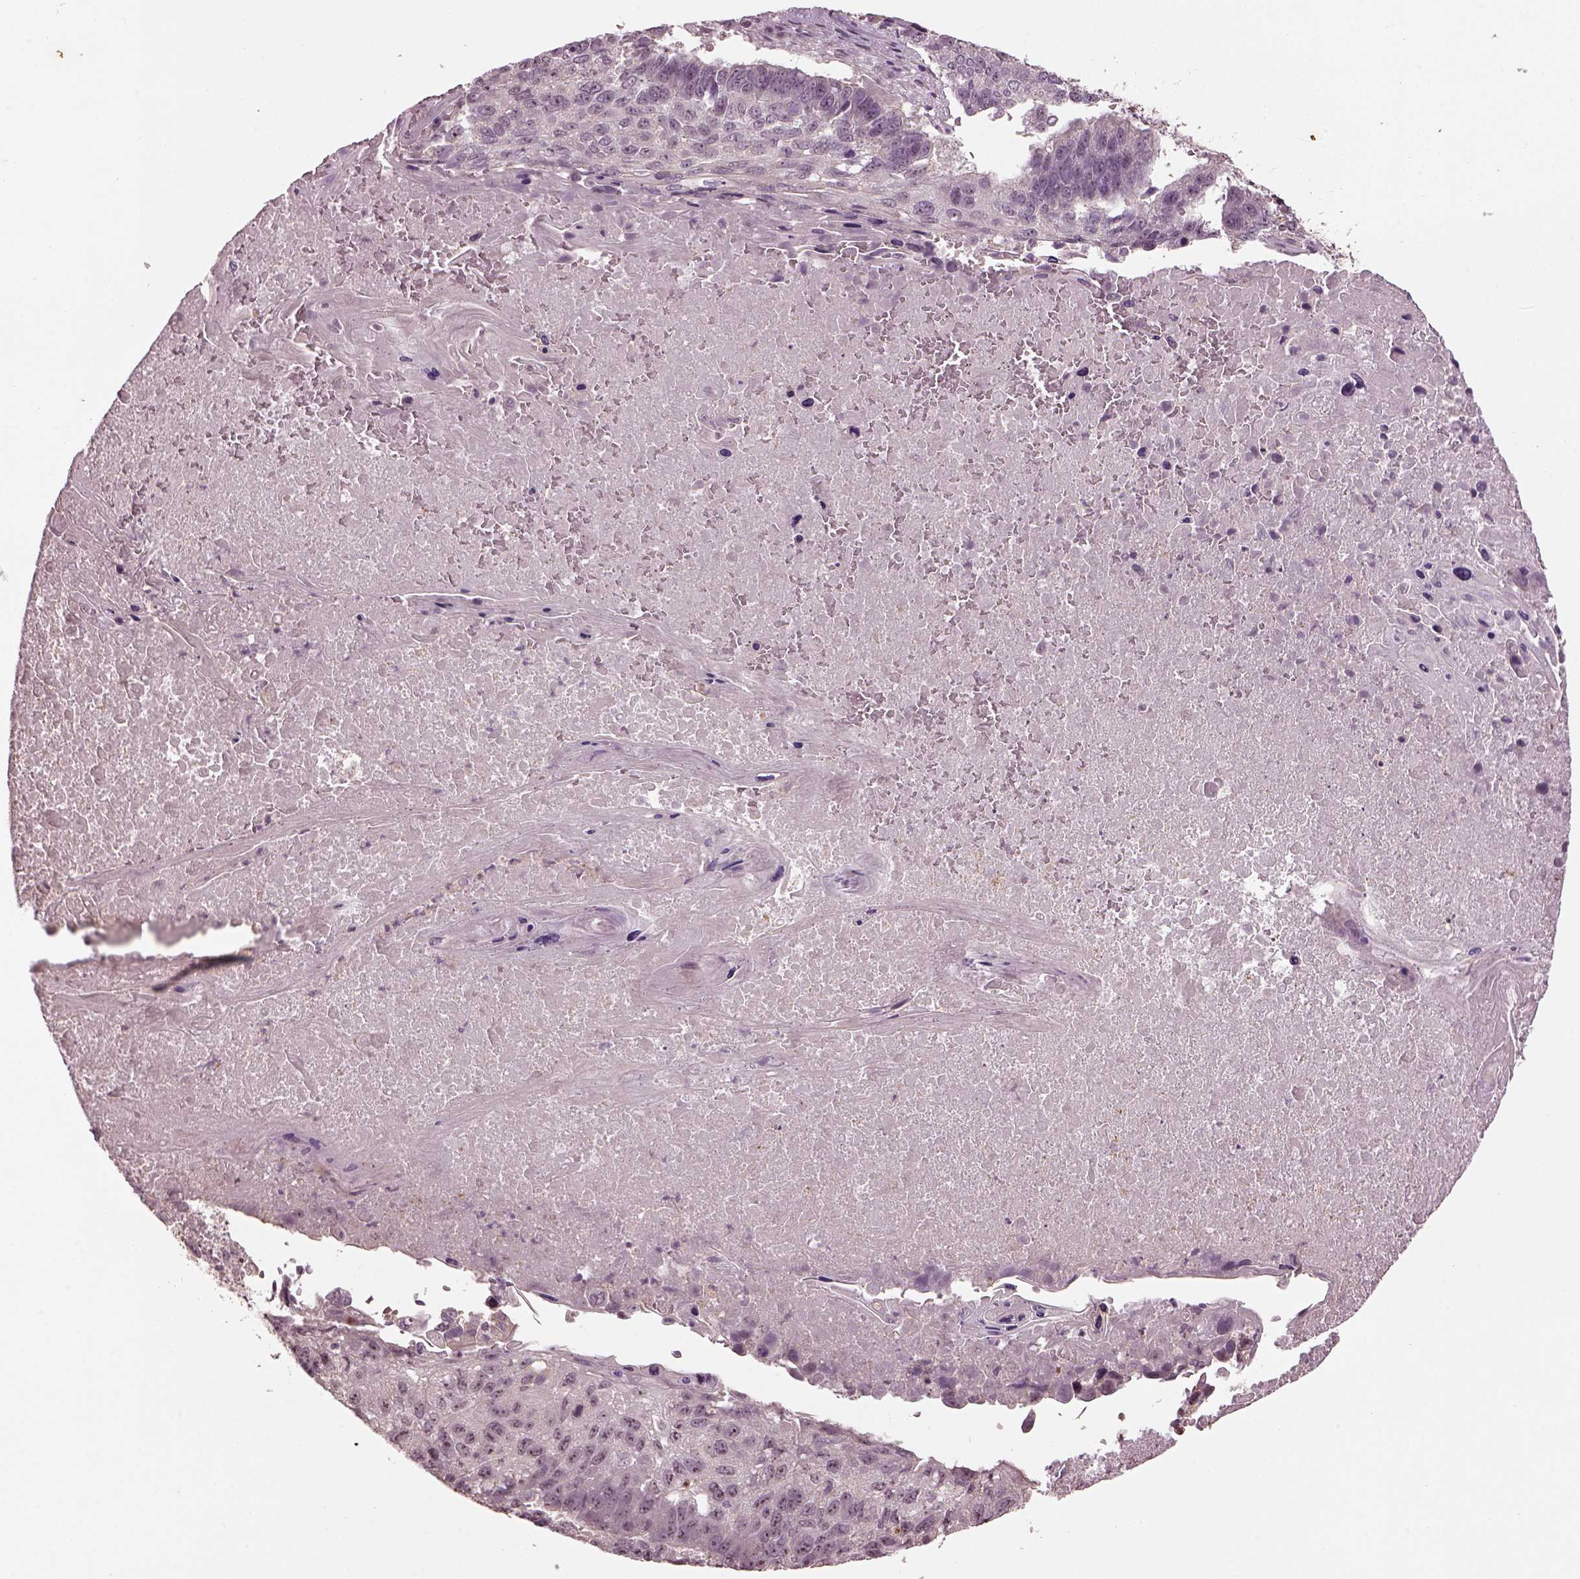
{"staining": {"intensity": "weak", "quantity": "25%-75%", "location": "nuclear"}, "tissue": "lung cancer", "cell_type": "Tumor cells", "image_type": "cancer", "snomed": [{"axis": "morphology", "description": "Squamous cell carcinoma, NOS"}, {"axis": "topography", "description": "Lung"}], "caption": "A photomicrograph showing weak nuclear positivity in about 25%-75% of tumor cells in lung cancer, as visualized by brown immunohistochemical staining.", "gene": "GNRH1", "patient": {"sex": "male", "age": 73}}